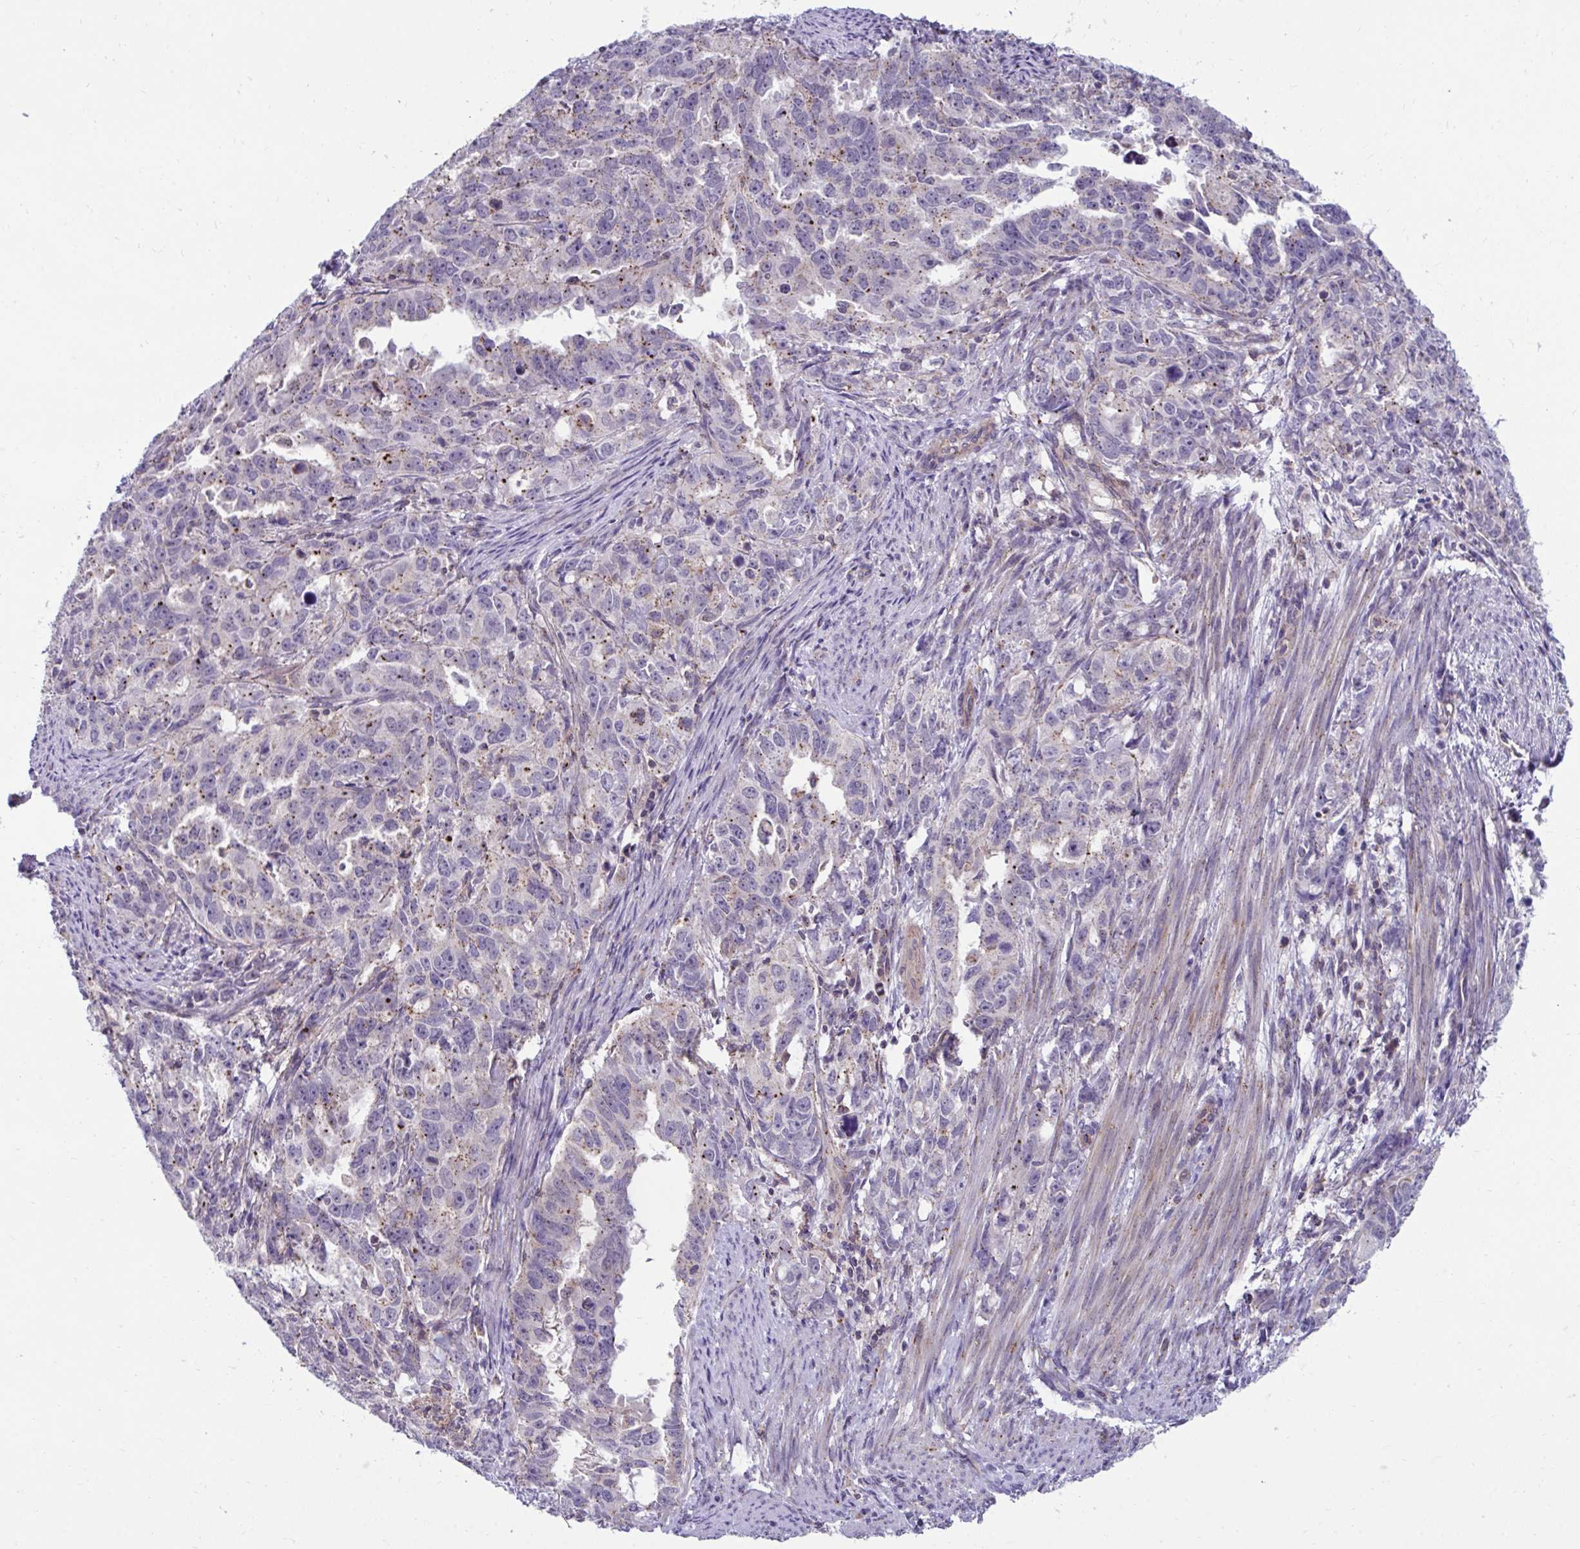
{"staining": {"intensity": "moderate", "quantity": "25%-75%", "location": "cytoplasmic/membranous"}, "tissue": "endometrial cancer", "cell_type": "Tumor cells", "image_type": "cancer", "snomed": [{"axis": "morphology", "description": "Adenocarcinoma, NOS"}, {"axis": "topography", "description": "Endometrium"}], "caption": "IHC of human endometrial cancer (adenocarcinoma) demonstrates medium levels of moderate cytoplasmic/membranous expression in approximately 25%-75% of tumor cells.", "gene": "IST1", "patient": {"sex": "female", "age": 65}}